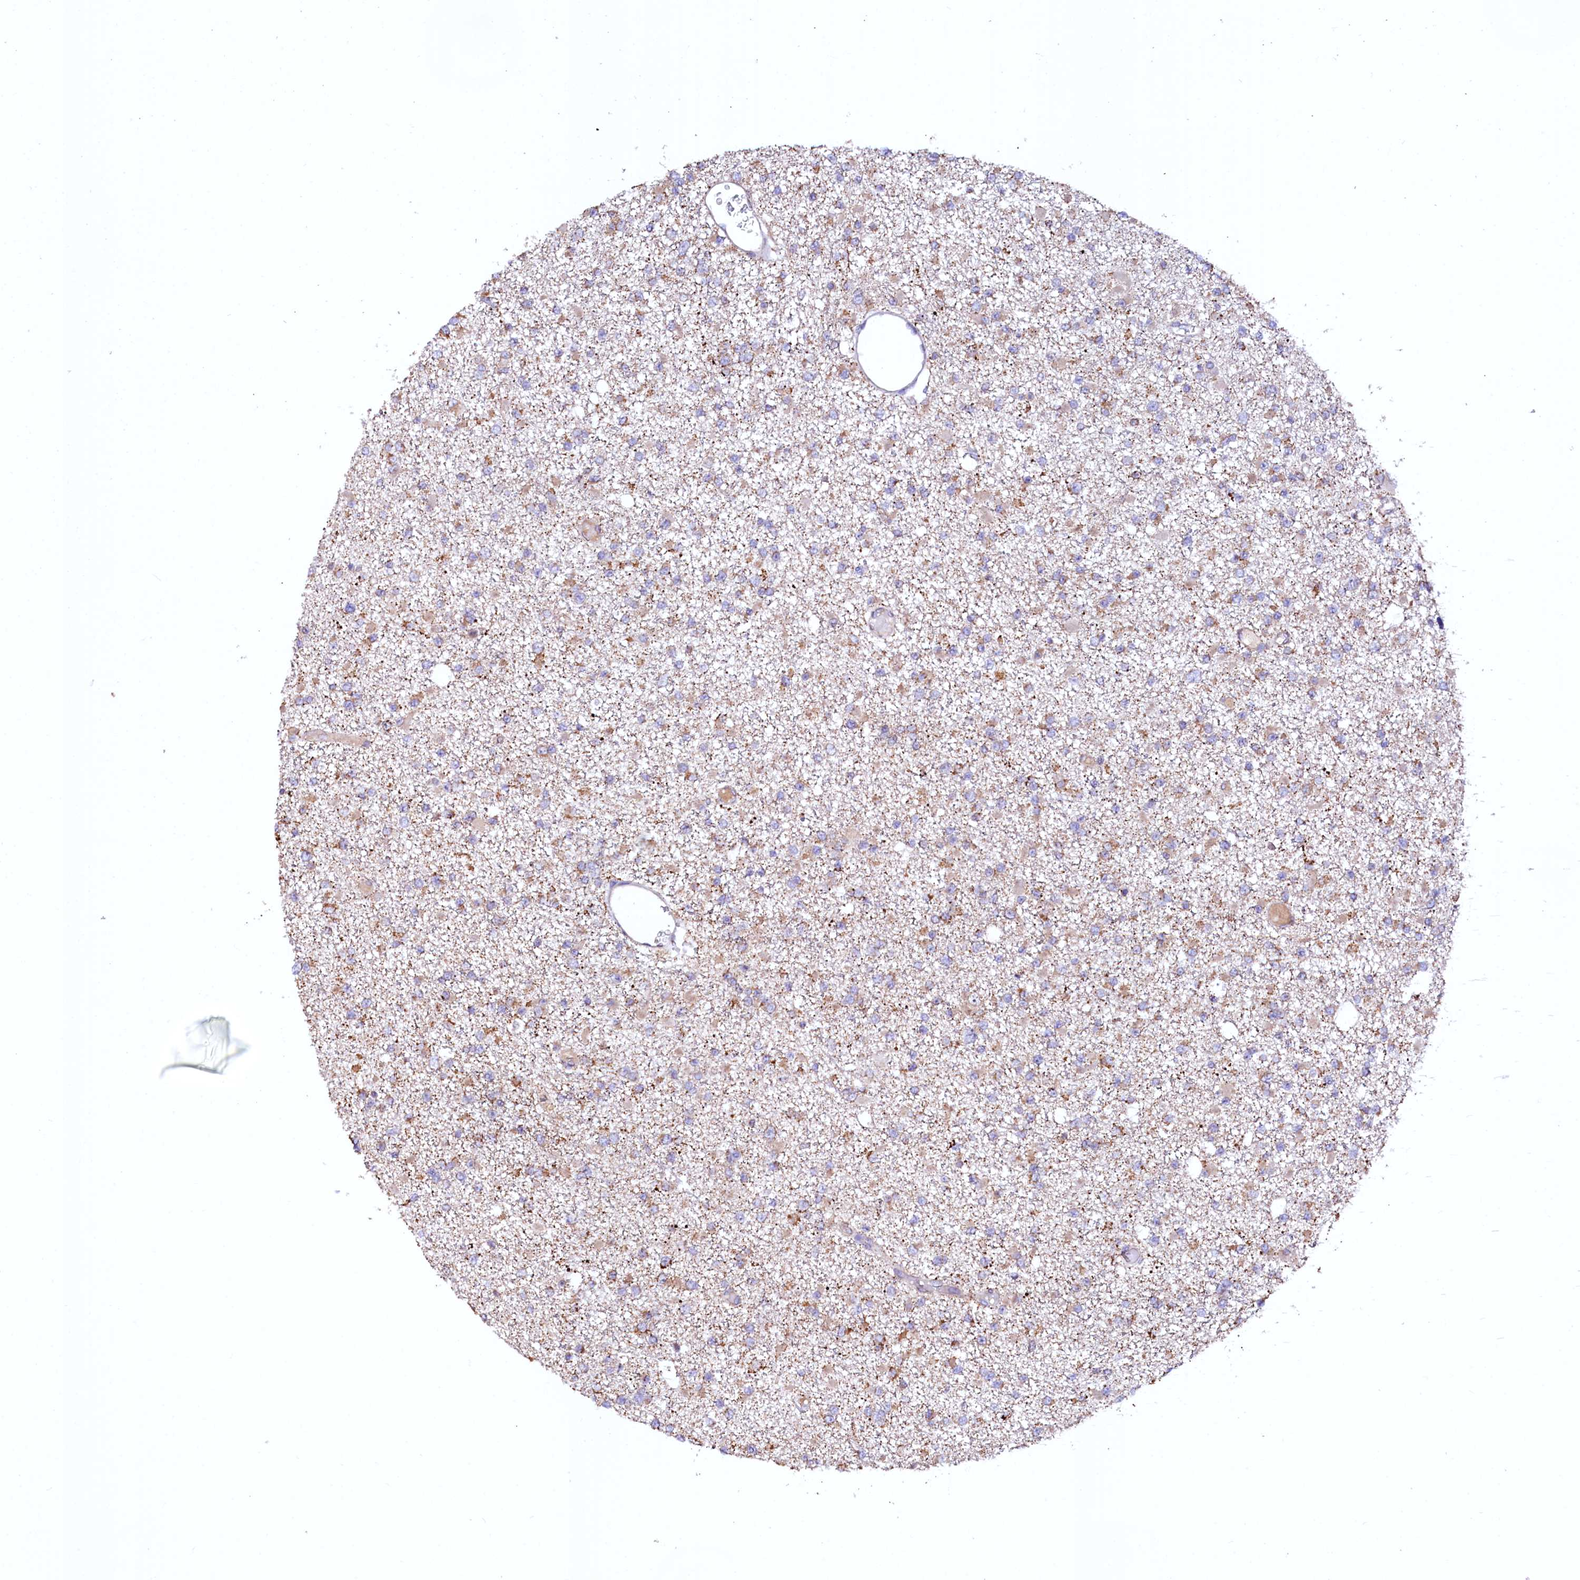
{"staining": {"intensity": "weak", "quantity": "25%-75%", "location": "cytoplasmic/membranous"}, "tissue": "glioma", "cell_type": "Tumor cells", "image_type": "cancer", "snomed": [{"axis": "morphology", "description": "Glioma, malignant, Low grade"}, {"axis": "topography", "description": "Brain"}], "caption": "Protein expression analysis of glioma shows weak cytoplasmic/membranous expression in about 25%-75% of tumor cells. (brown staining indicates protein expression, while blue staining denotes nuclei).", "gene": "UBE3C", "patient": {"sex": "female", "age": 22}}